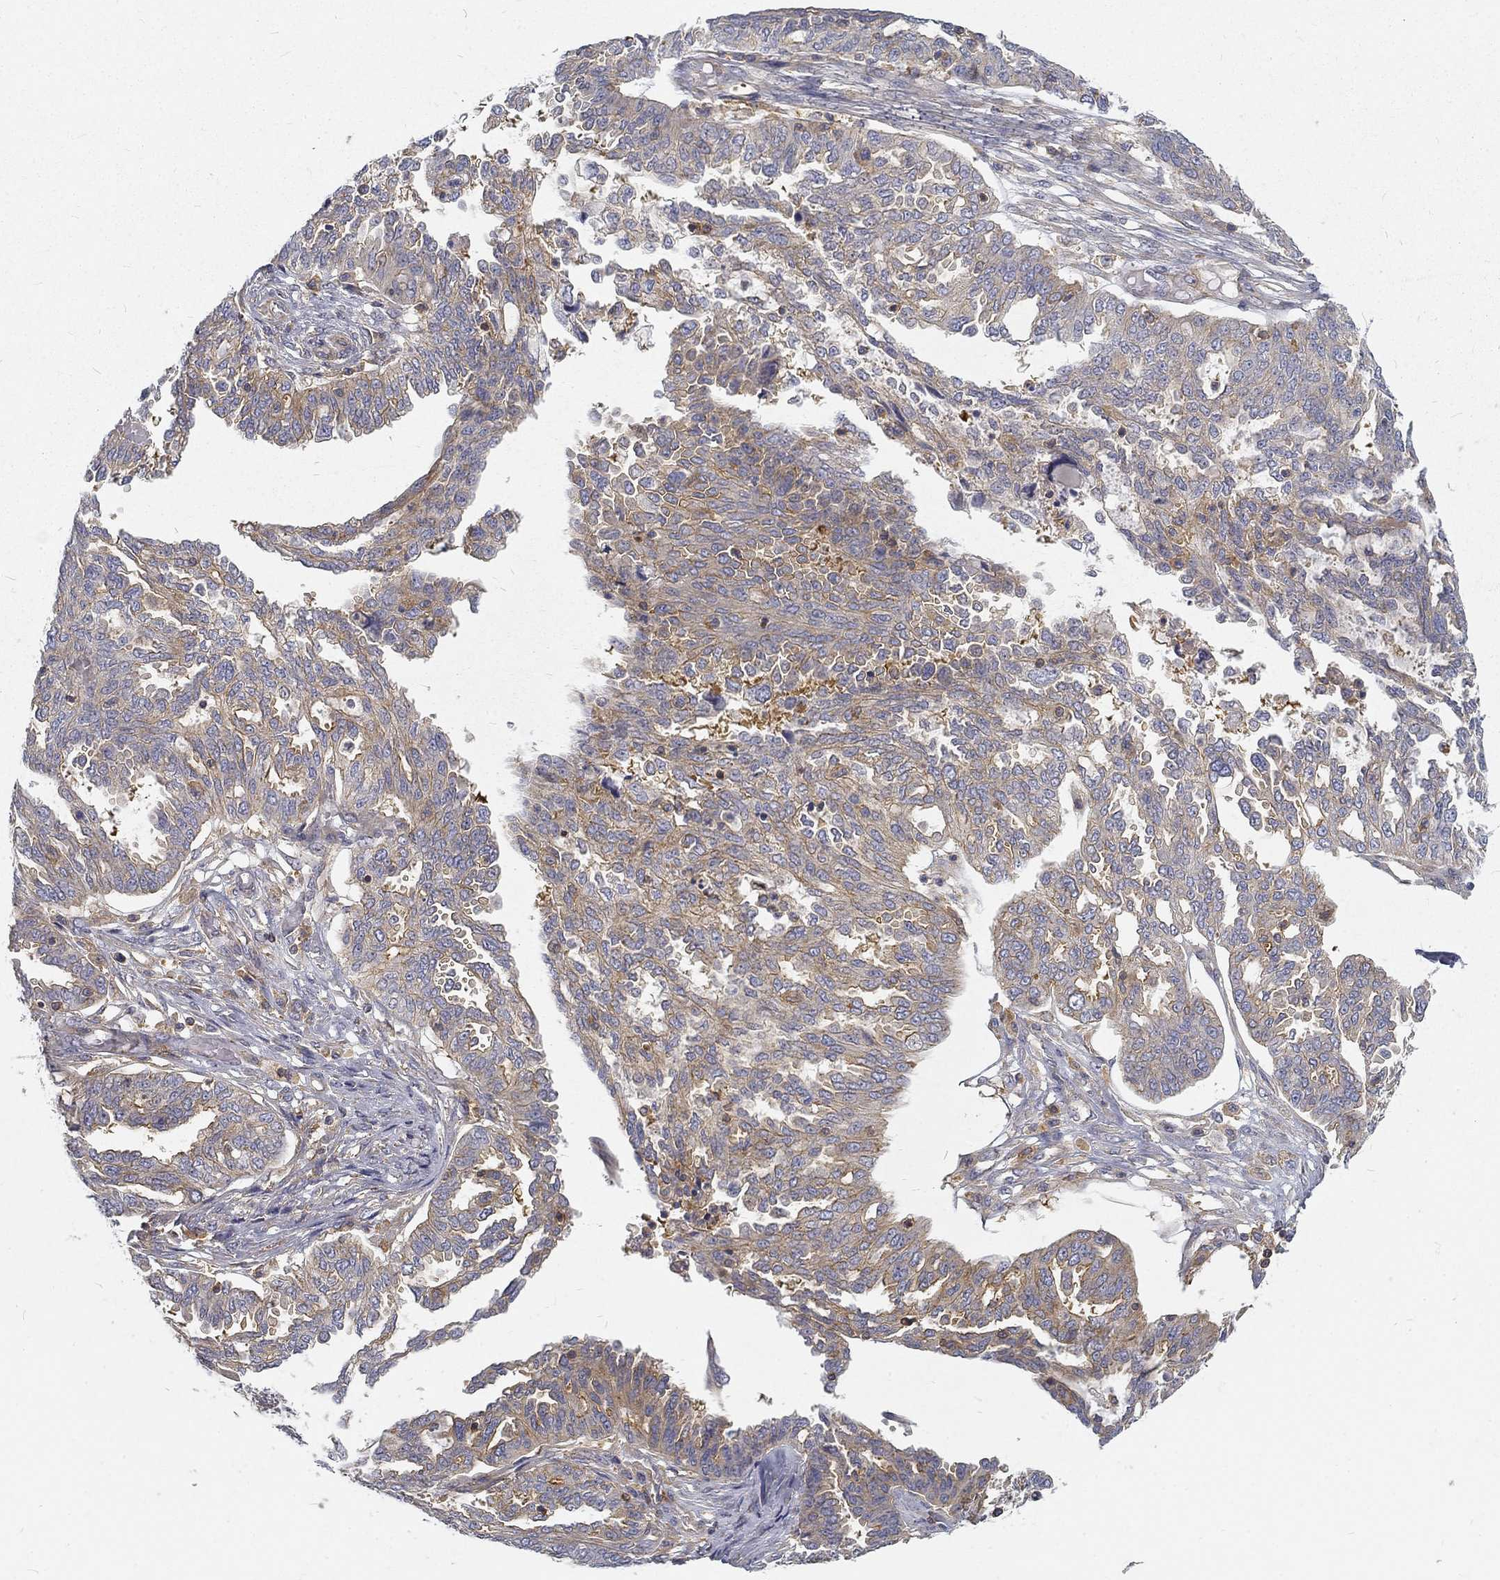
{"staining": {"intensity": "moderate", "quantity": "25%-75%", "location": "cytoplasmic/membranous"}, "tissue": "ovarian cancer", "cell_type": "Tumor cells", "image_type": "cancer", "snomed": [{"axis": "morphology", "description": "Cystadenocarcinoma, serous, NOS"}, {"axis": "topography", "description": "Ovary"}], "caption": "Protein staining of ovarian cancer (serous cystadenocarcinoma) tissue exhibits moderate cytoplasmic/membranous expression in about 25%-75% of tumor cells.", "gene": "MTMR11", "patient": {"sex": "female", "age": 67}}